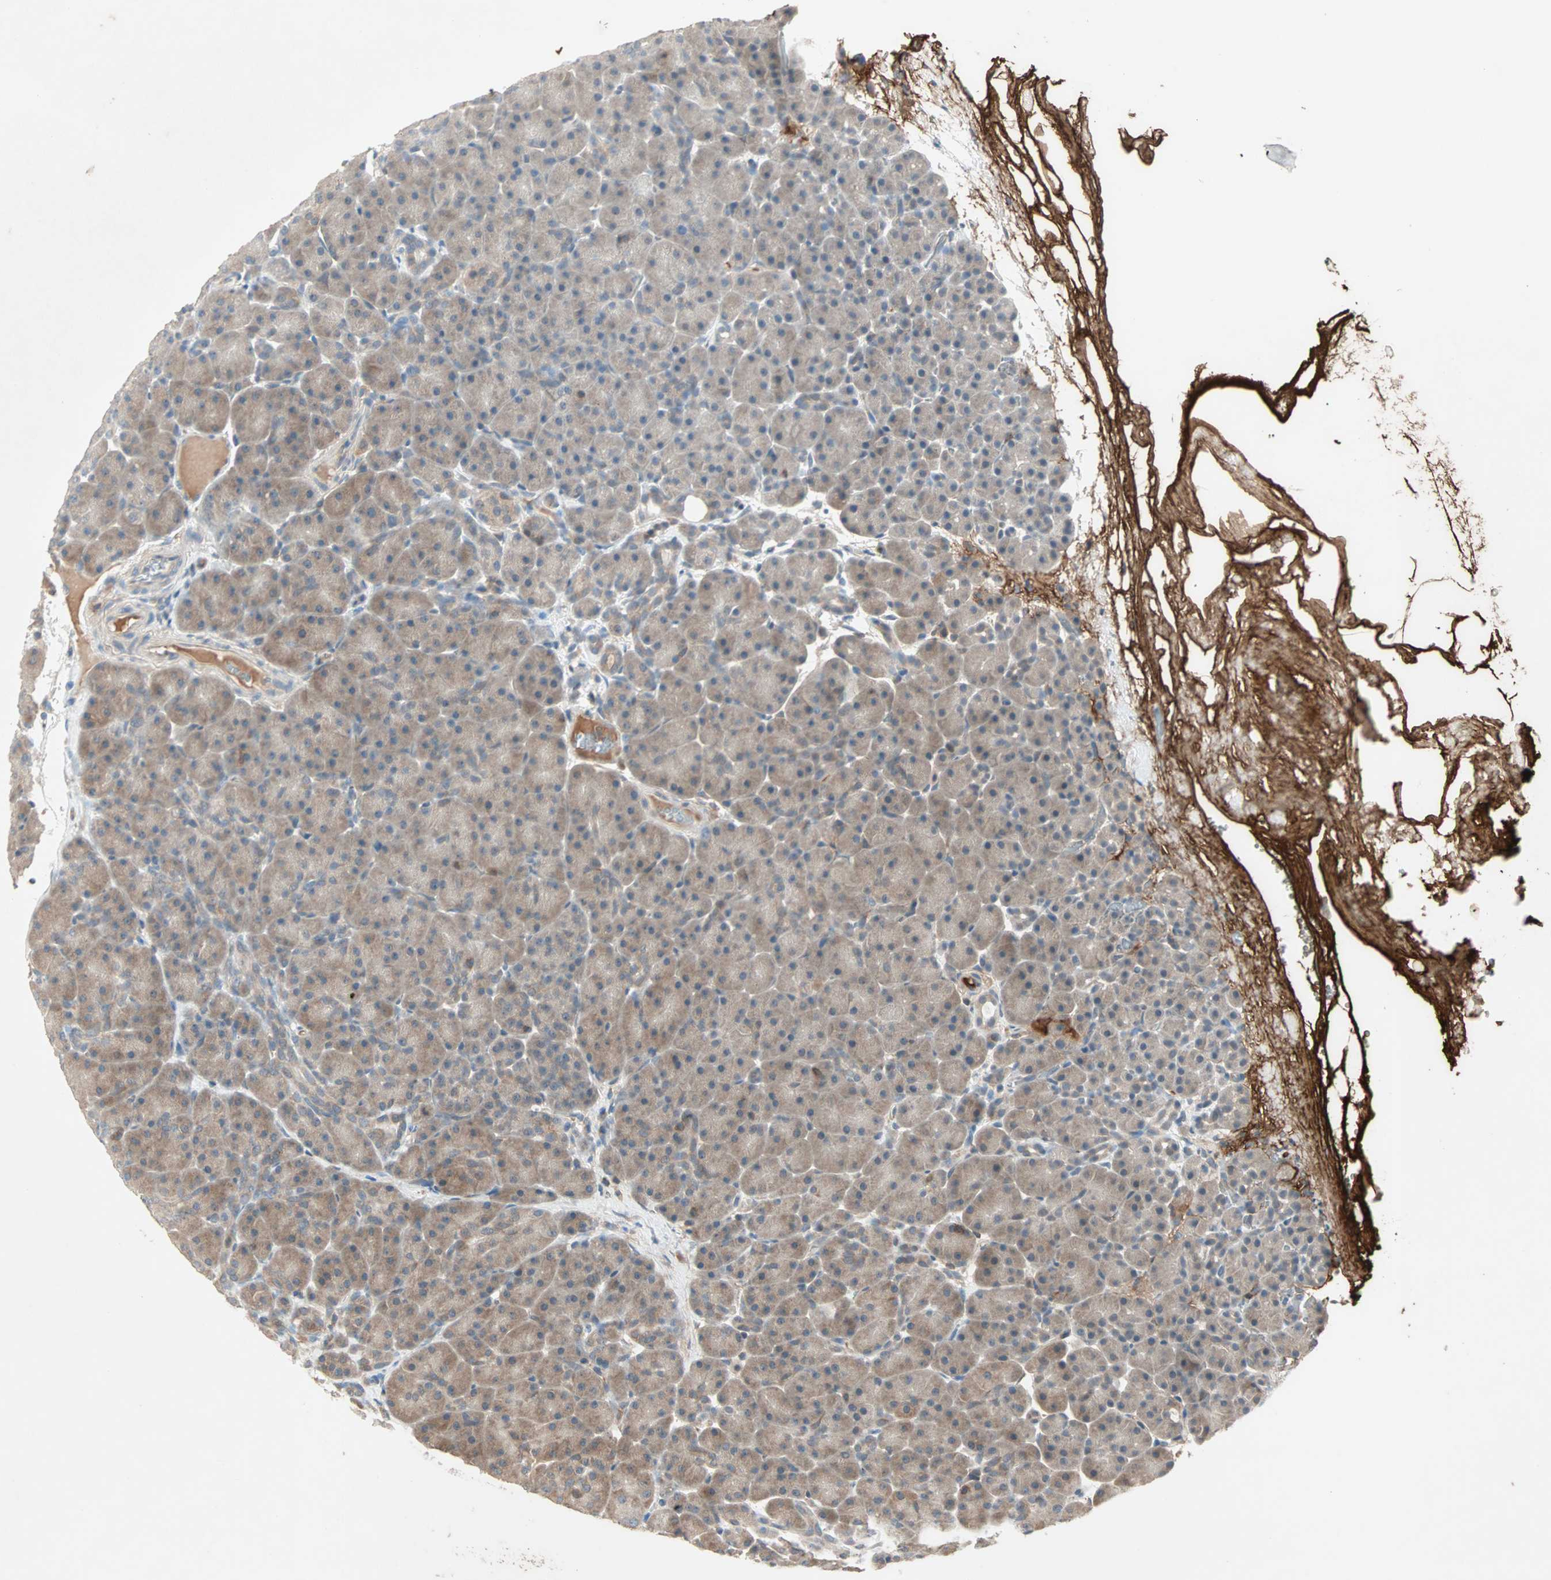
{"staining": {"intensity": "weak", "quantity": ">75%", "location": "cytoplasmic/membranous"}, "tissue": "pancreas", "cell_type": "Exocrine glandular cells", "image_type": "normal", "snomed": [{"axis": "morphology", "description": "Normal tissue, NOS"}, {"axis": "topography", "description": "Pancreas"}], "caption": "Immunohistochemistry (IHC) micrograph of benign pancreas: pancreas stained using IHC demonstrates low levels of weak protein expression localized specifically in the cytoplasmic/membranous of exocrine glandular cells, appearing as a cytoplasmic/membranous brown color.", "gene": "TEC", "patient": {"sex": "male", "age": 66}}